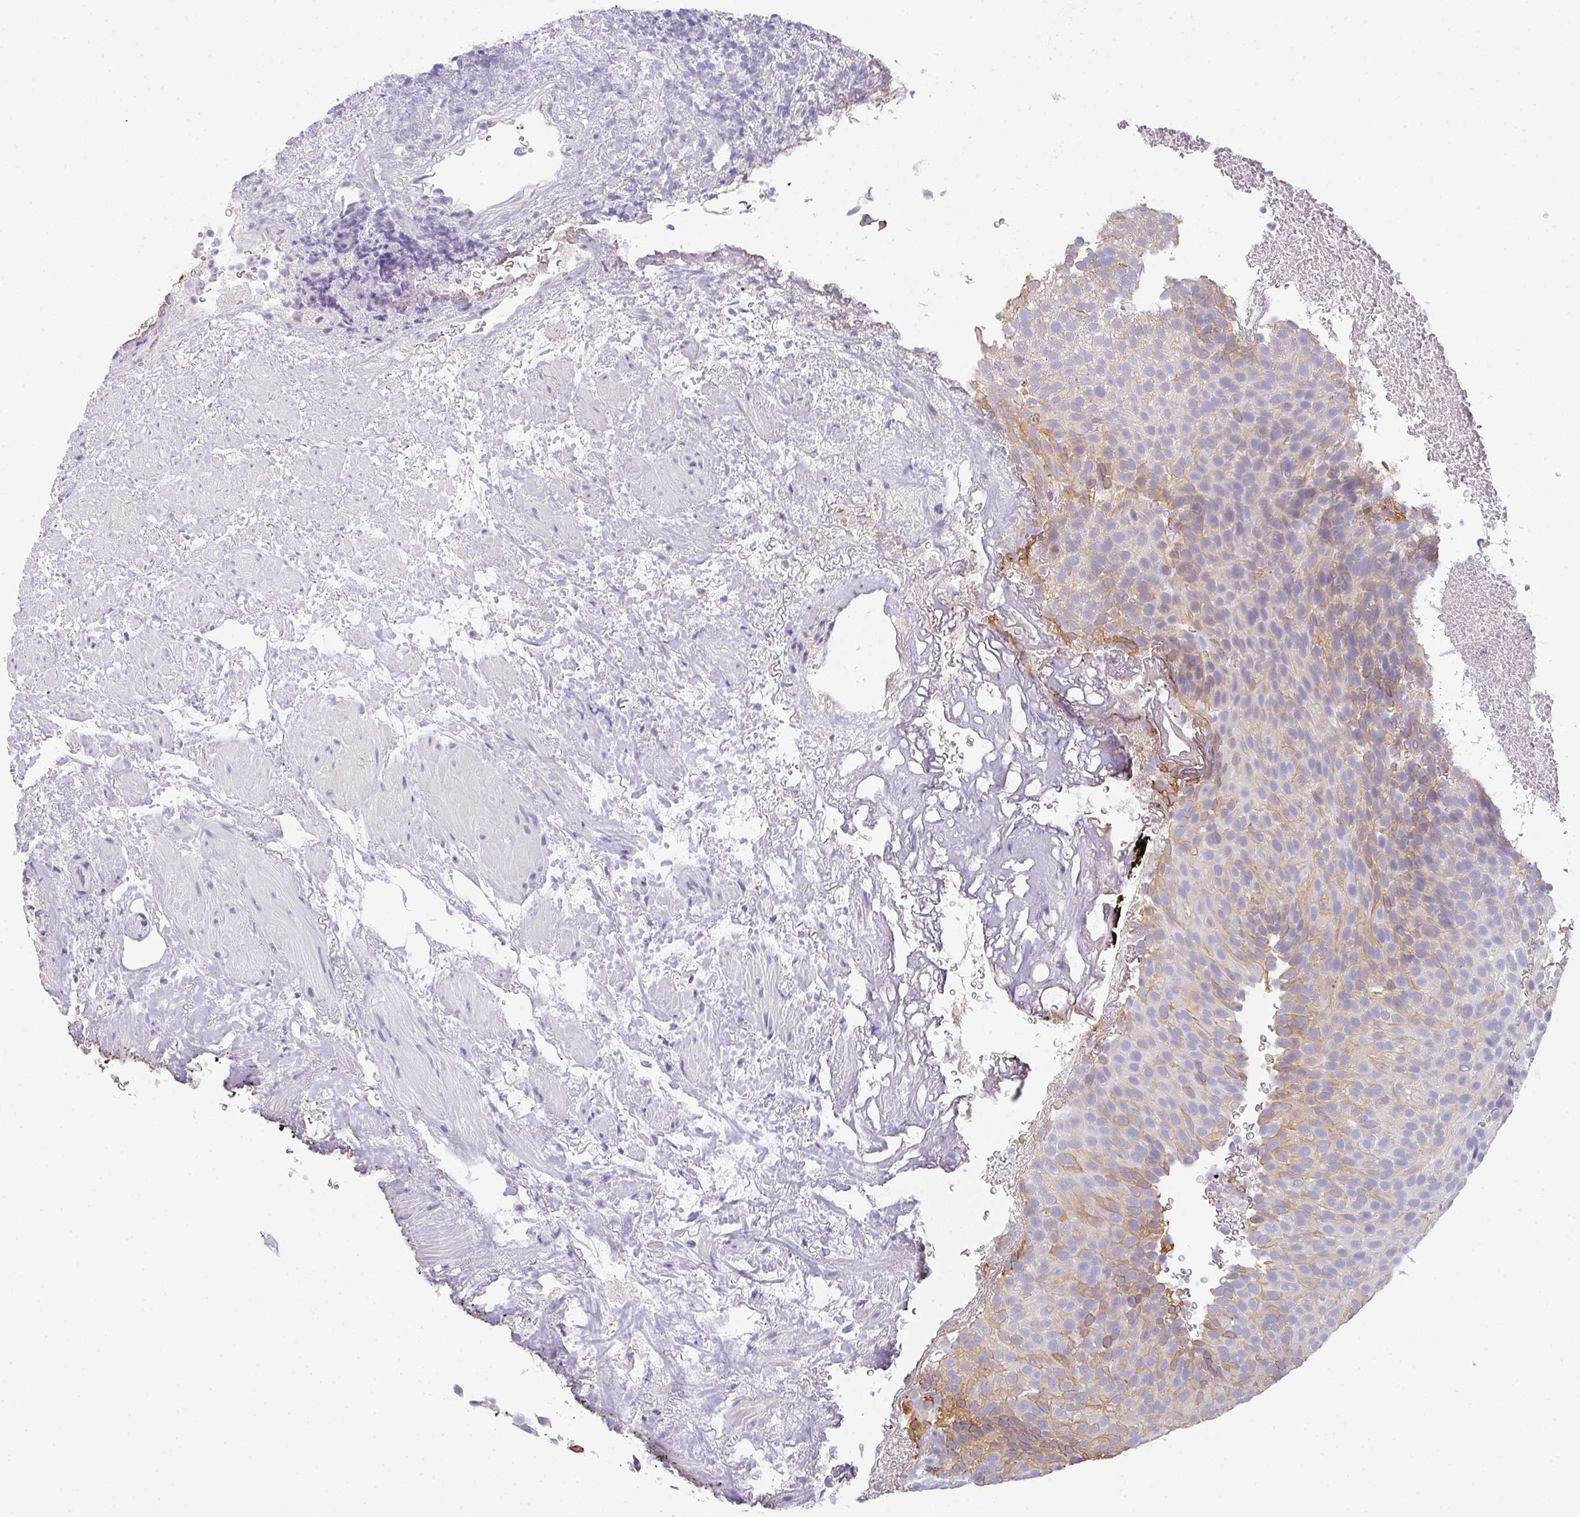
{"staining": {"intensity": "moderate", "quantity": "<25%", "location": "cytoplasmic/membranous"}, "tissue": "urothelial cancer", "cell_type": "Tumor cells", "image_type": "cancer", "snomed": [{"axis": "morphology", "description": "Urothelial carcinoma, Low grade"}, {"axis": "topography", "description": "Urinary bladder"}], "caption": "Protein expression analysis of low-grade urothelial carcinoma displays moderate cytoplasmic/membranous expression in about <25% of tumor cells.", "gene": "C1QTNF8", "patient": {"sex": "male", "age": 78}}